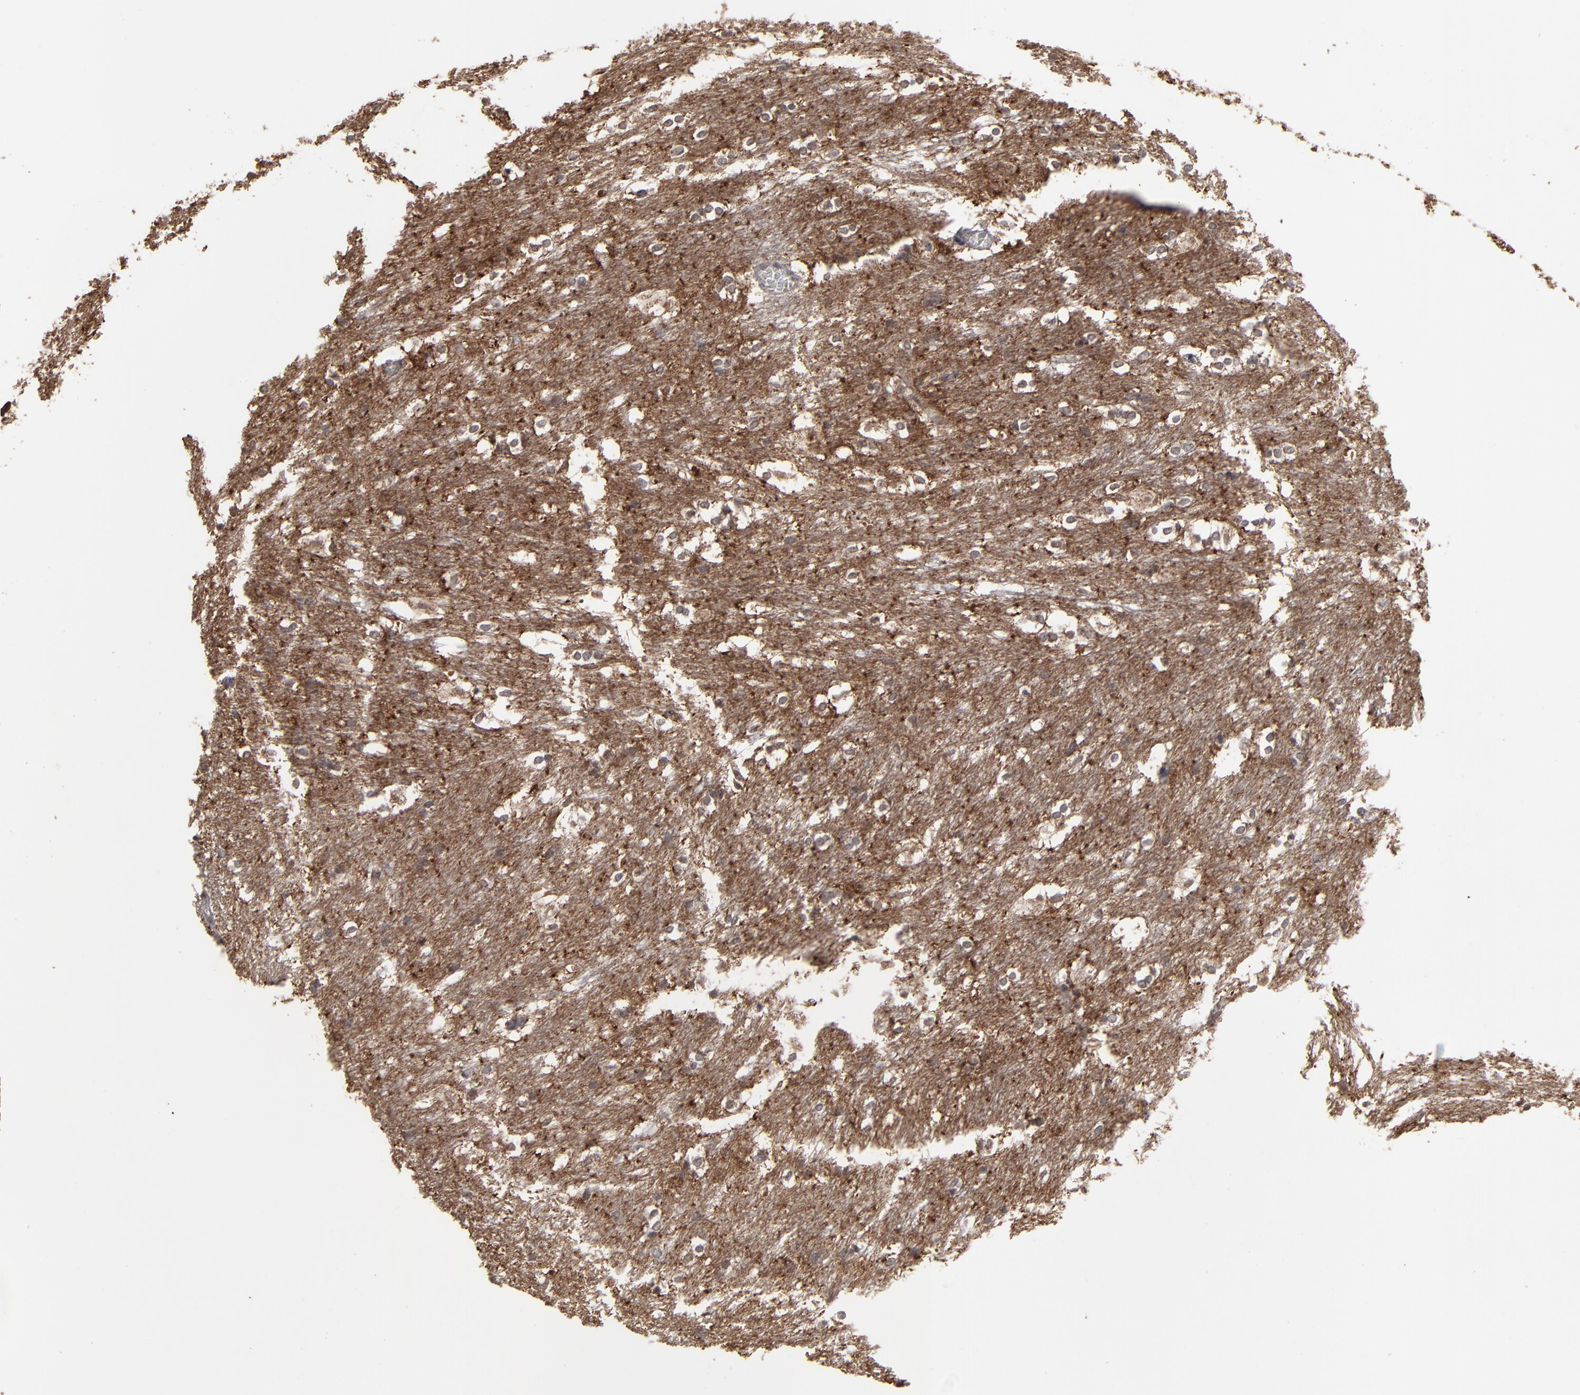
{"staining": {"intensity": "negative", "quantity": "none", "location": "none"}, "tissue": "caudate", "cell_type": "Glial cells", "image_type": "normal", "snomed": [{"axis": "morphology", "description": "Normal tissue, NOS"}, {"axis": "topography", "description": "Lateral ventricle wall"}], "caption": "An image of caudate stained for a protein demonstrates no brown staining in glial cells. The staining was performed using DAB (3,3'-diaminobenzidine) to visualize the protein expression in brown, while the nuclei were stained in blue with hematoxylin (Magnification: 20x).", "gene": "SLC22A17", "patient": {"sex": "female", "age": 19}}